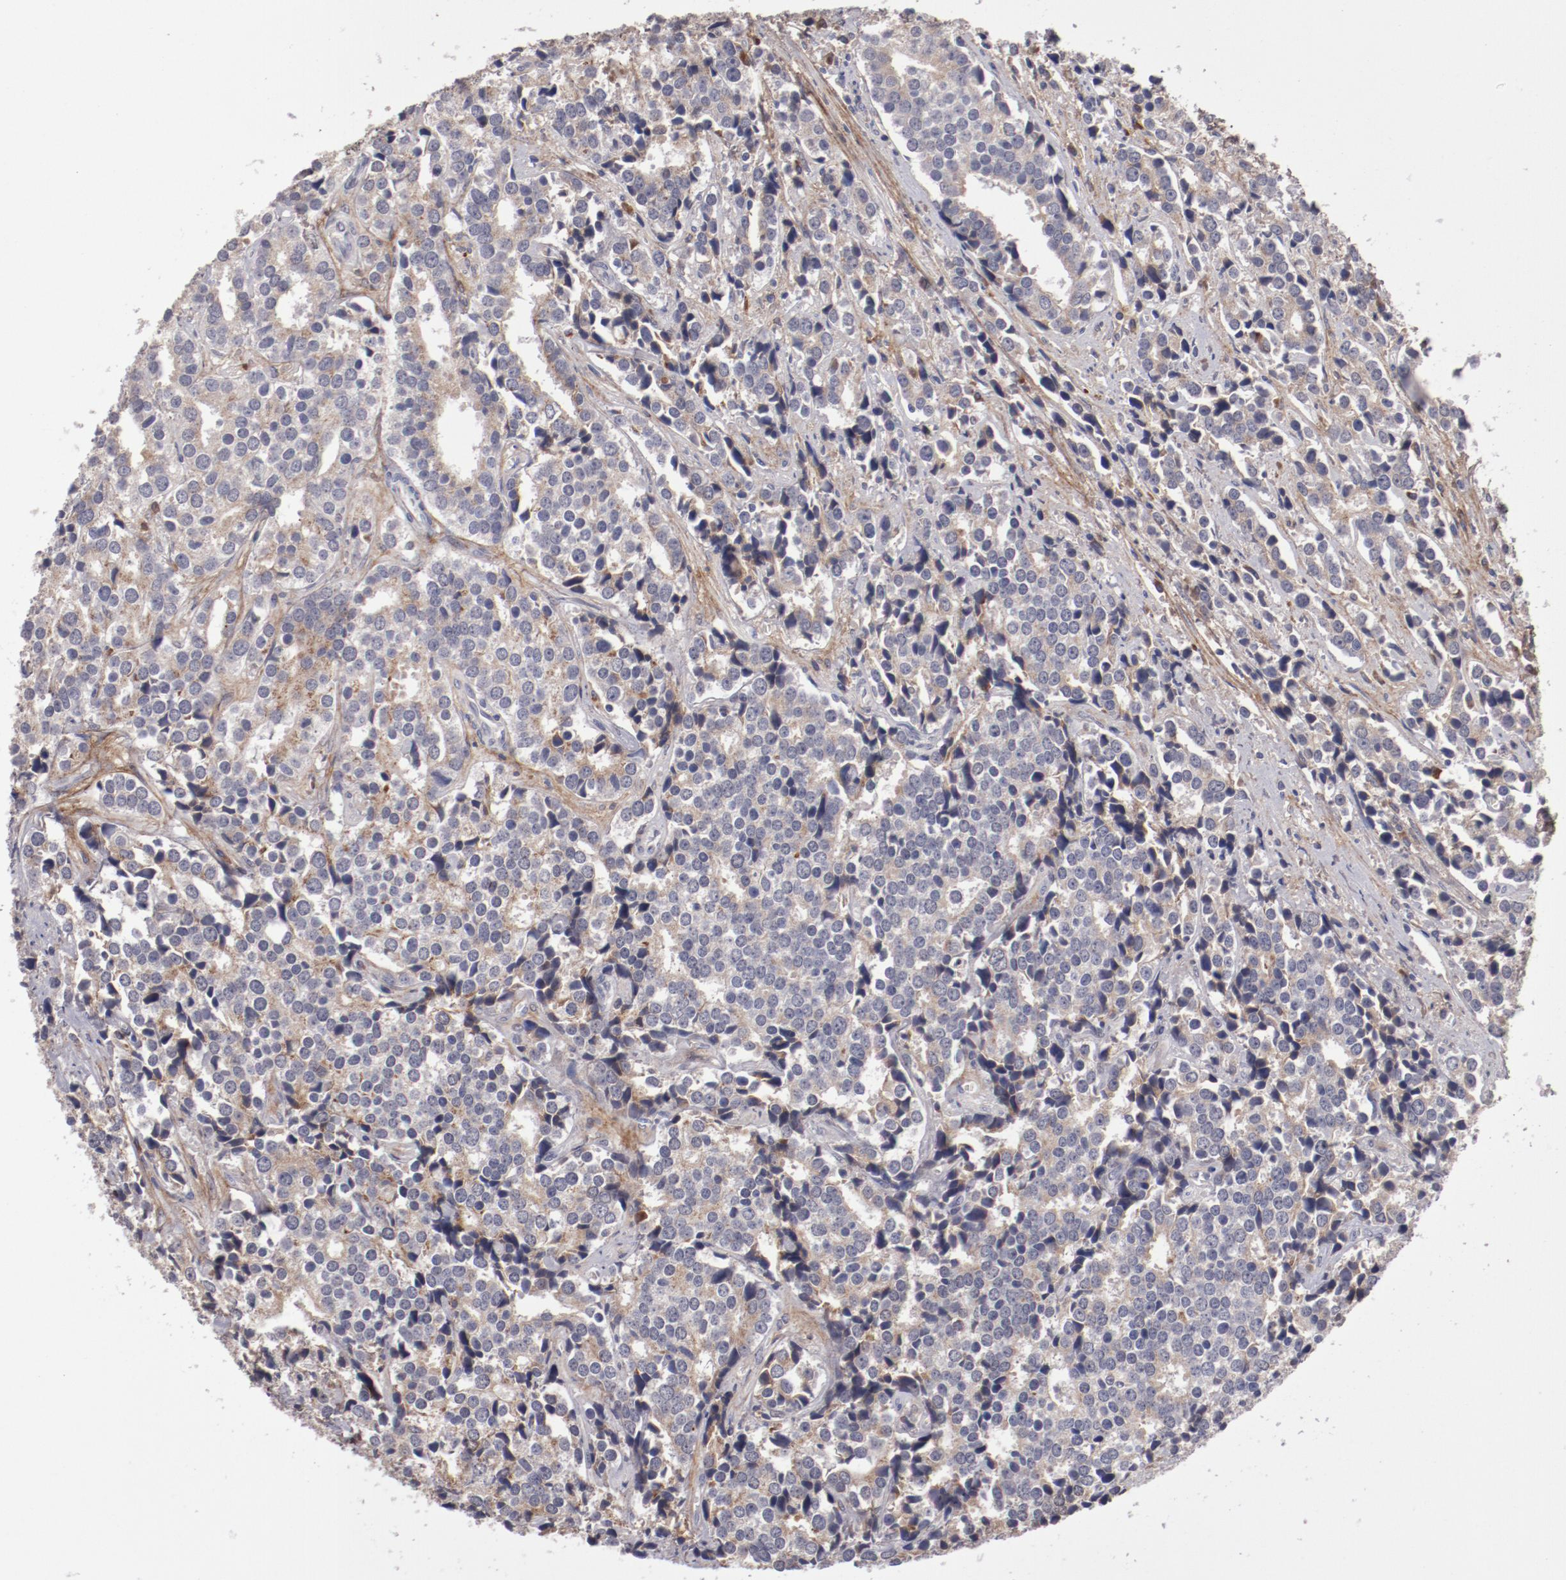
{"staining": {"intensity": "weak", "quantity": ">75%", "location": "cytoplasmic/membranous"}, "tissue": "prostate cancer", "cell_type": "Tumor cells", "image_type": "cancer", "snomed": [{"axis": "morphology", "description": "Adenocarcinoma, High grade"}, {"axis": "topography", "description": "Prostate"}], "caption": "Prostate cancer (adenocarcinoma (high-grade)) stained for a protein (brown) demonstrates weak cytoplasmic/membranous positive positivity in approximately >75% of tumor cells.", "gene": "IL12A", "patient": {"sex": "male", "age": 71}}